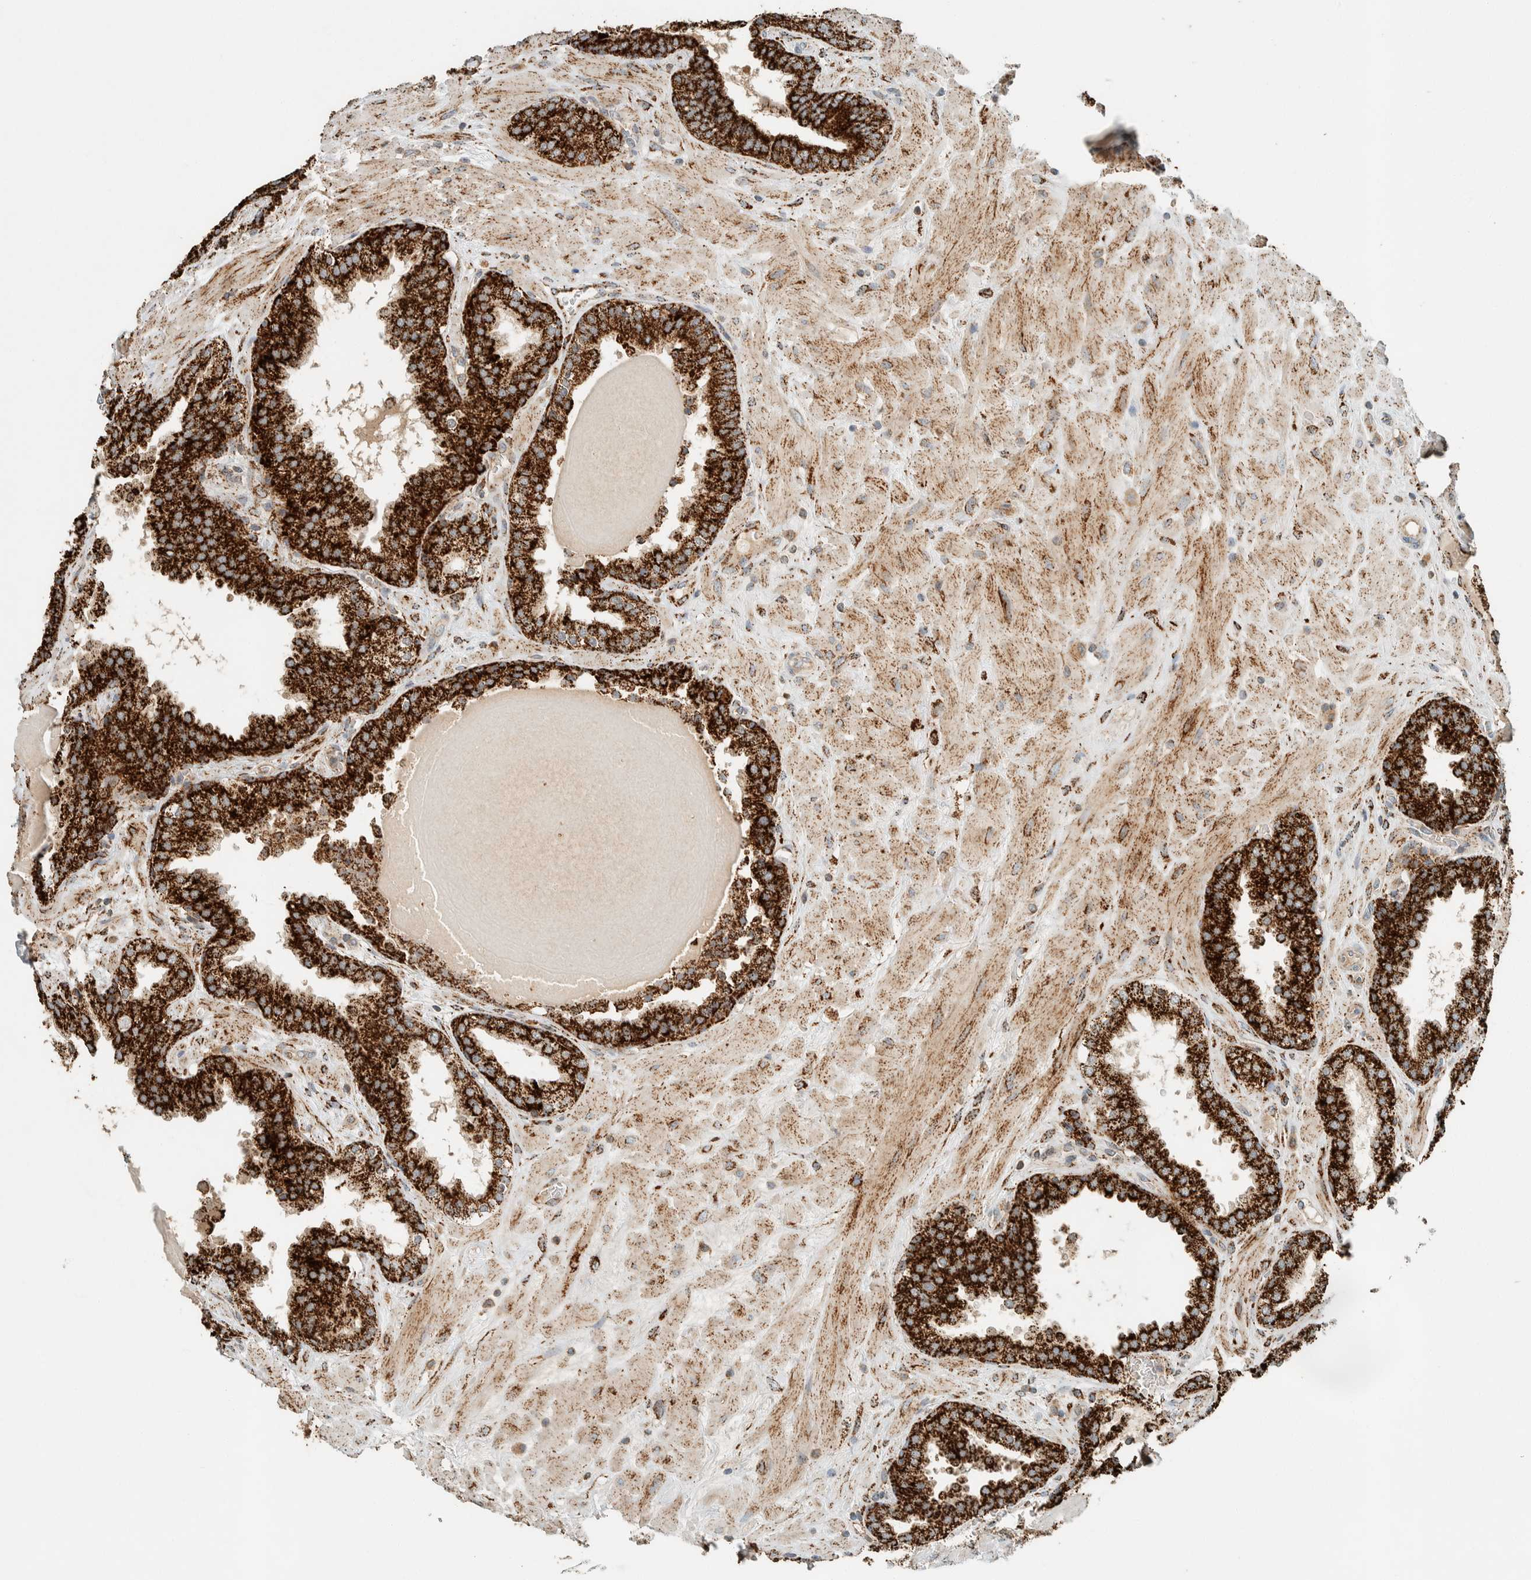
{"staining": {"intensity": "strong", "quantity": ">75%", "location": "cytoplasmic/membranous"}, "tissue": "prostate", "cell_type": "Glandular cells", "image_type": "normal", "snomed": [{"axis": "morphology", "description": "Normal tissue, NOS"}, {"axis": "topography", "description": "Prostate"}], "caption": "Prostate was stained to show a protein in brown. There is high levels of strong cytoplasmic/membranous expression in approximately >75% of glandular cells. (brown staining indicates protein expression, while blue staining denotes nuclei).", "gene": "SPAG5", "patient": {"sex": "male", "age": 51}}